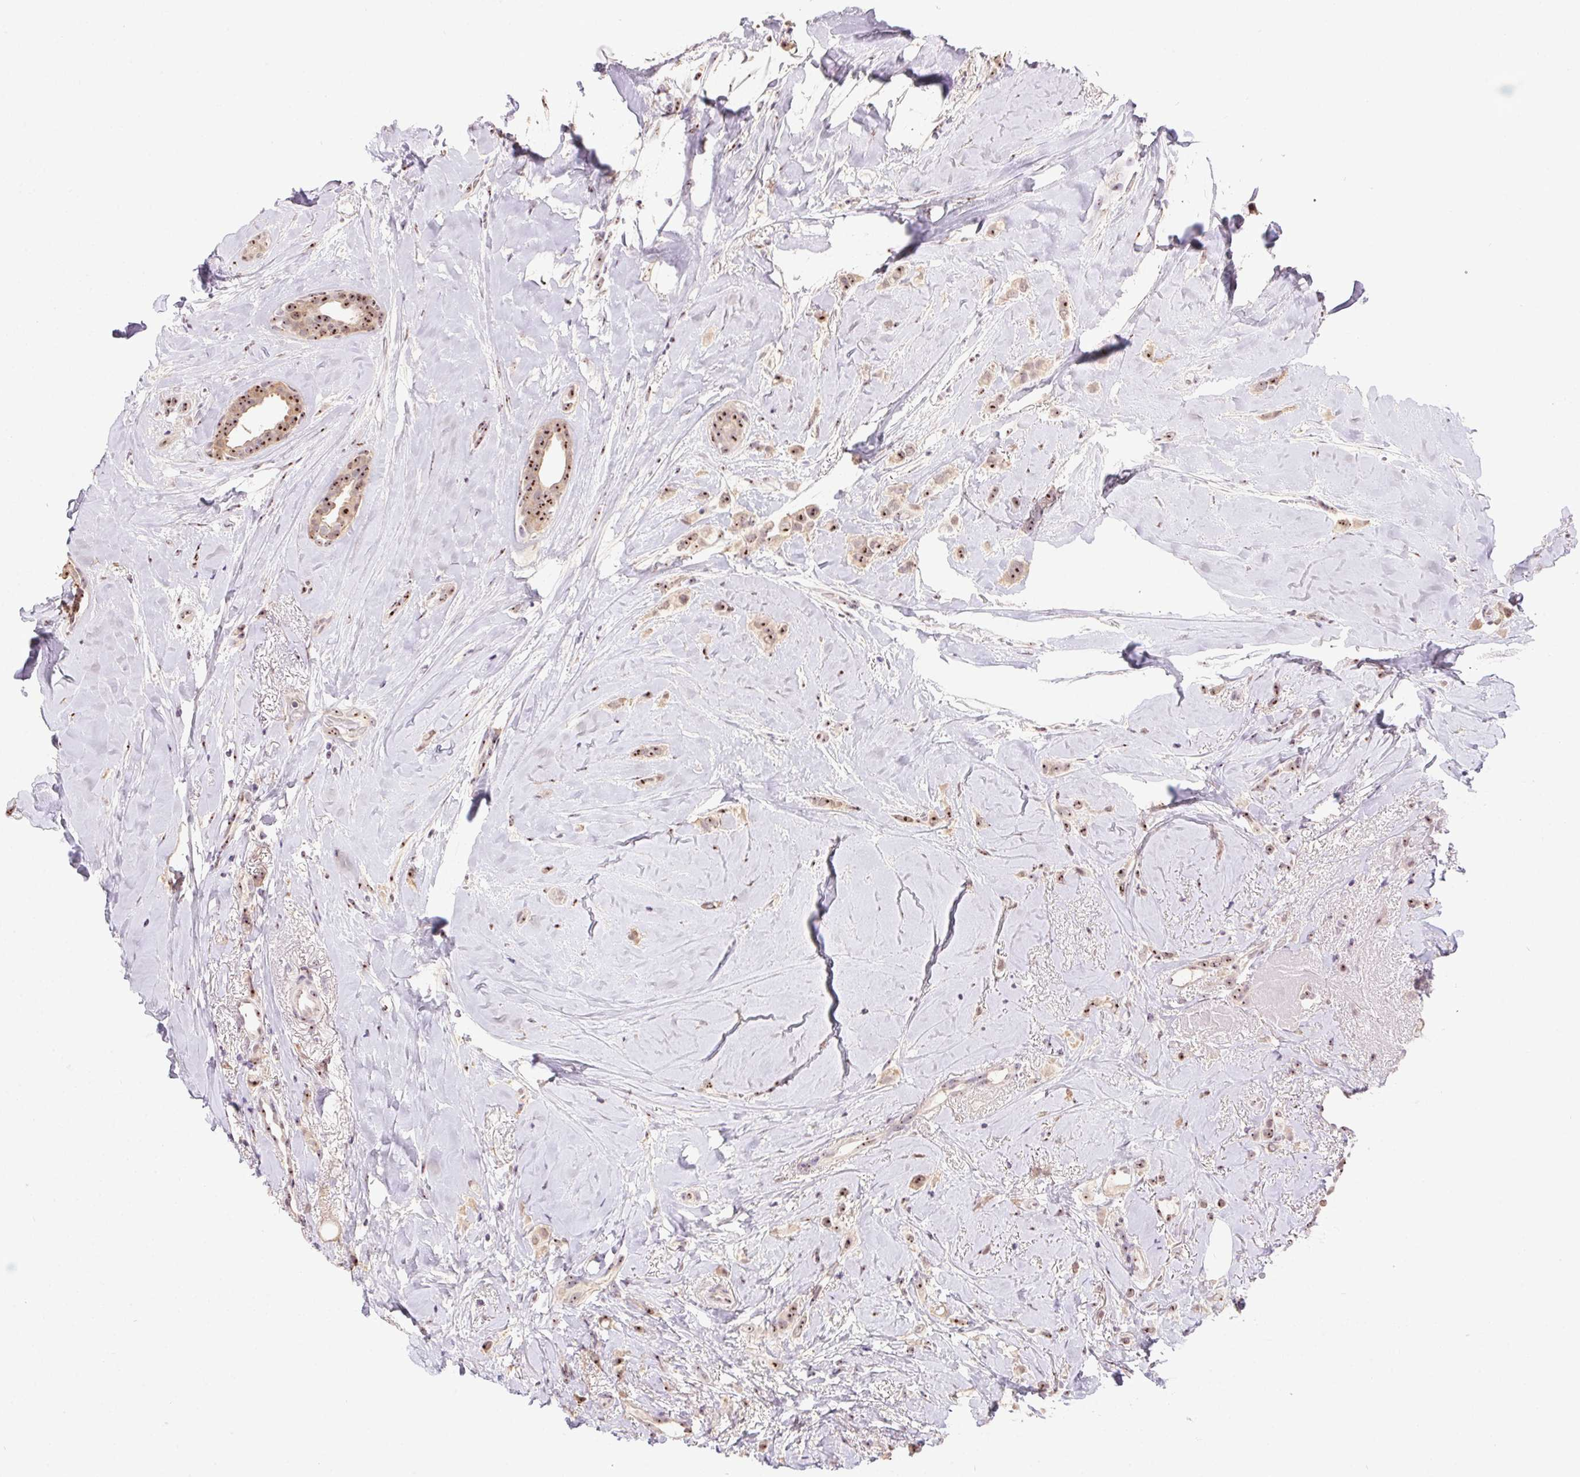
{"staining": {"intensity": "weak", "quantity": ">75%", "location": "nuclear"}, "tissue": "breast cancer", "cell_type": "Tumor cells", "image_type": "cancer", "snomed": [{"axis": "morphology", "description": "Lobular carcinoma"}, {"axis": "topography", "description": "Breast"}], "caption": "There is low levels of weak nuclear expression in tumor cells of breast cancer, as demonstrated by immunohistochemical staining (brown color).", "gene": "BATF2", "patient": {"sex": "female", "age": 66}}